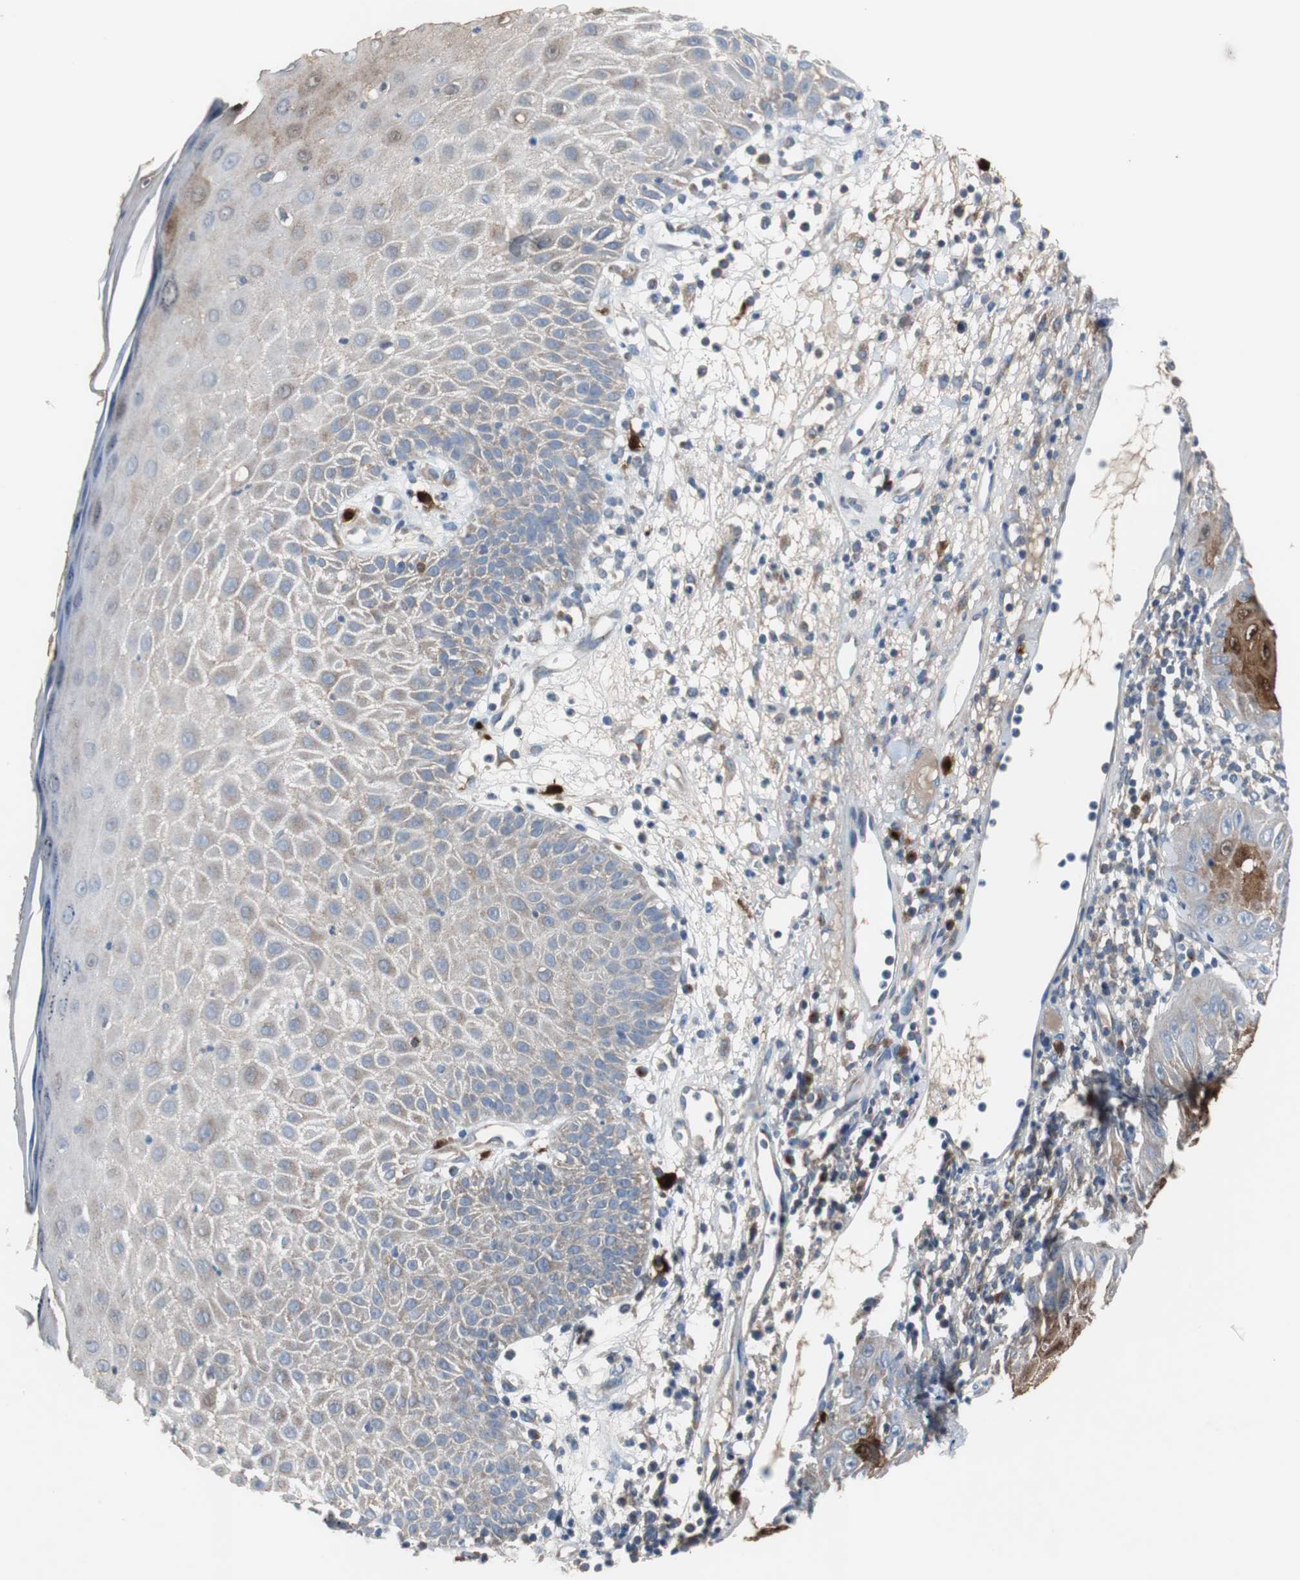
{"staining": {"intensity": "weak", "quantity": "25%-75%", "location": "cytoplasmic/membranous"}, "tissue": "skin cancer", "cell_type": "Tumor cells", "image_type": "cancer", "snomed": [{"axis": "morphology", "description": "Squamous cell carcinoma, NOS"}, {"axis": "topography", "description": "Skin"}], "caption": "Skin cancer (squamous cell carcinoma) stained with immunohistochemistry (IHC) exhibits weak cytoplasmic/membranous expression in approximately 25%-75% of tumor cells.", "gene": "CALB2", "patient": {"sex": "female", "age": 78}}